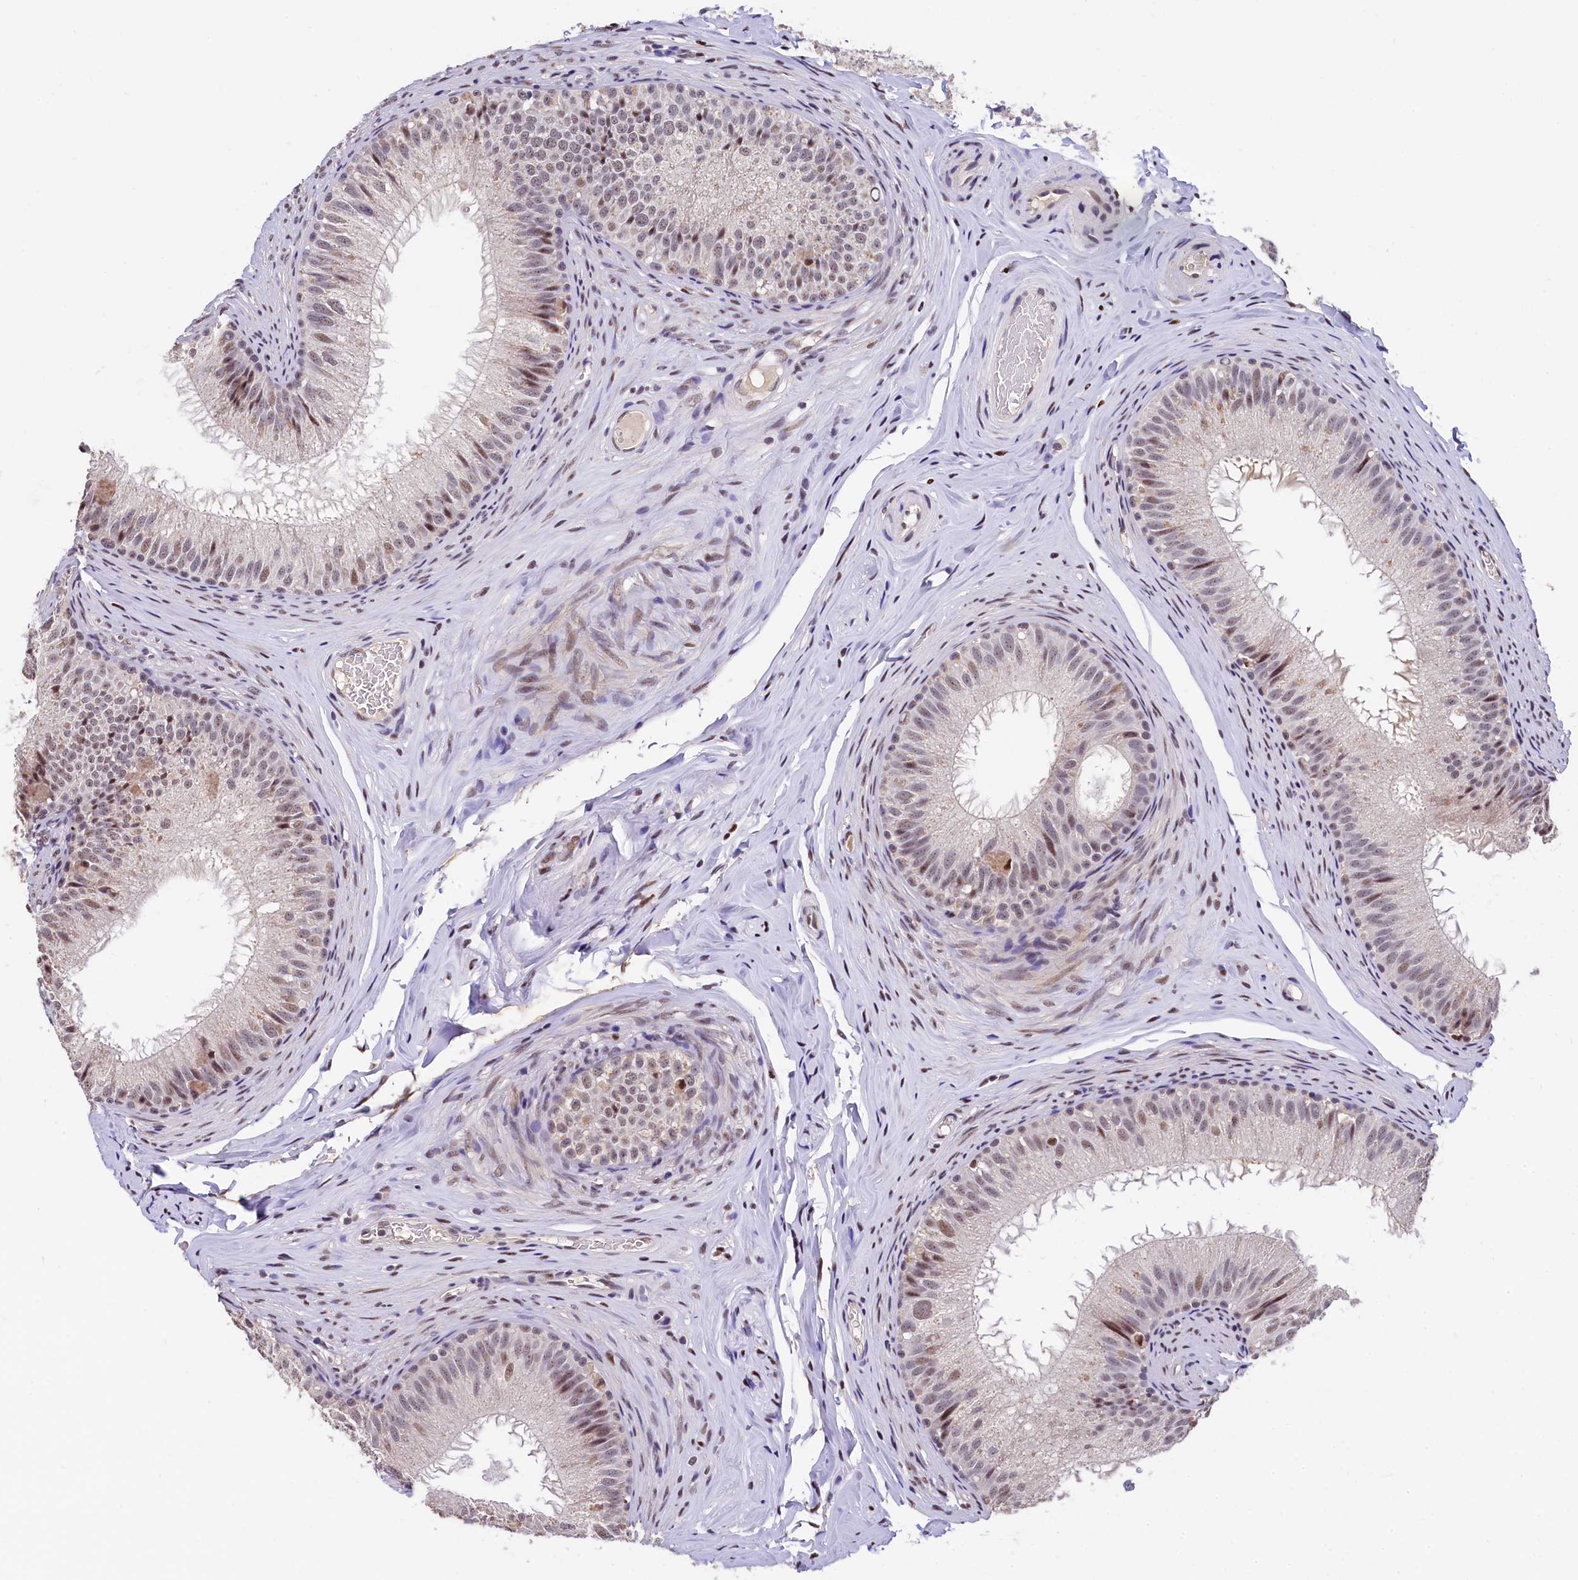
{"staining": {"intensity": "moderate", "quantity": "25%-75%", "location": "nuclear"}, "tissue": "epididymis", "cell_type": "Glandular cells", "image_type": "normal", "snomed": [{"axis": "morphology", "description": "Normal tissue, NOS"}, {"axis": "topography", "description": "Epididymis"}], "caption": "This histopathology image displays immunohistochemistry (IHC) staining of benign human epididymis, with medium moderate nuclear staining in about 25%-75% of glandular cells.", "gene": "HECTD4", "patient": {"sex": "male", "age": 34}}